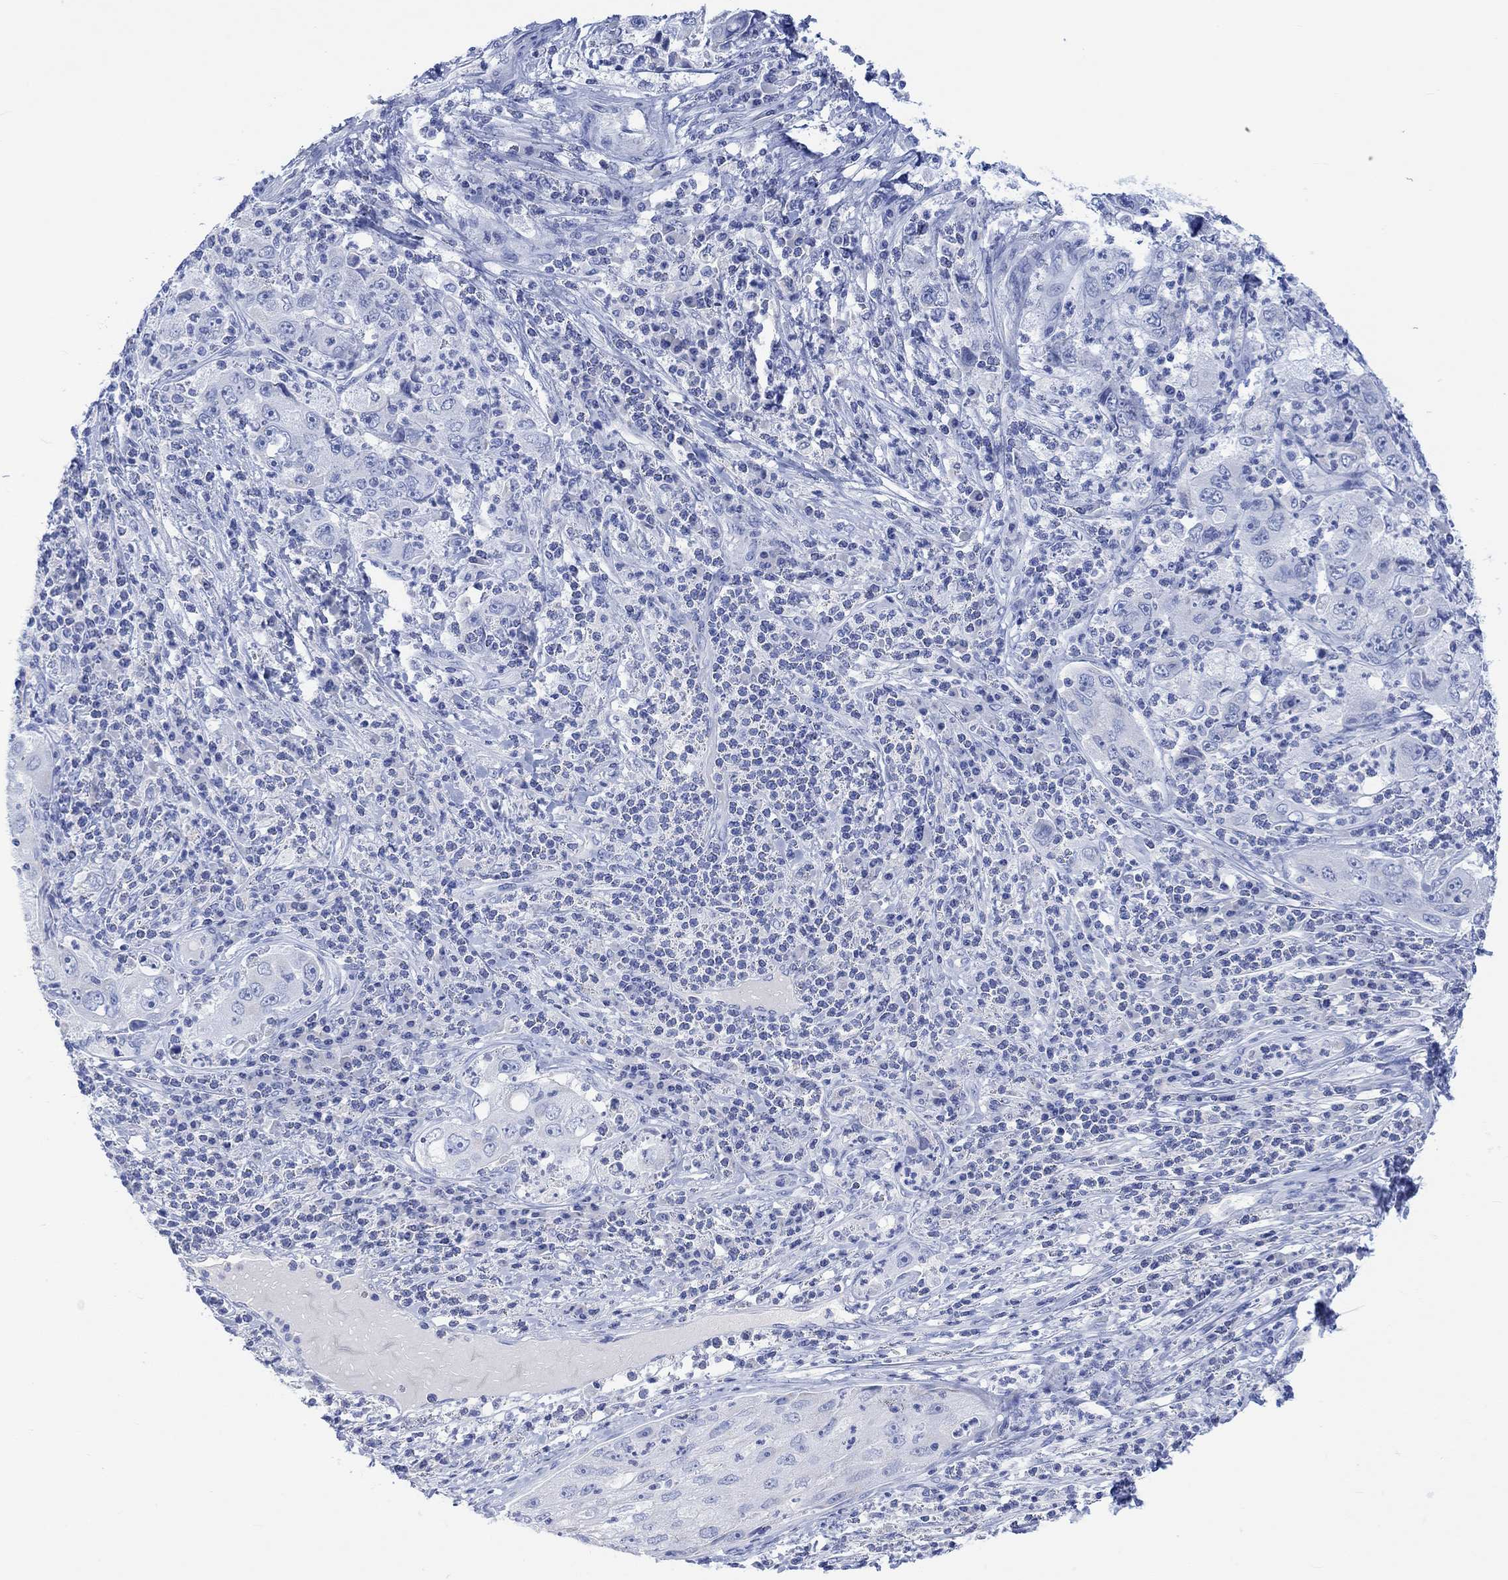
{"staining": {"intensity": "negative", "quantity": "none", "location": "none"}, "tissue": "cervical cancer", "cell_type": "Tumor cells", "image_type": "cancer", "snomed": [{"axis": "morphology", "description": "Squamous cell carcinoma, NOS"}, {"axis": "topography", "description": "Cervix"}], "caption": "Micrograph shows no significant protein expression in tumor cells of squamous cell carcinoma (cervical).", "gene": "CALCA", "patient": {"sex": "female", "age": 36}}